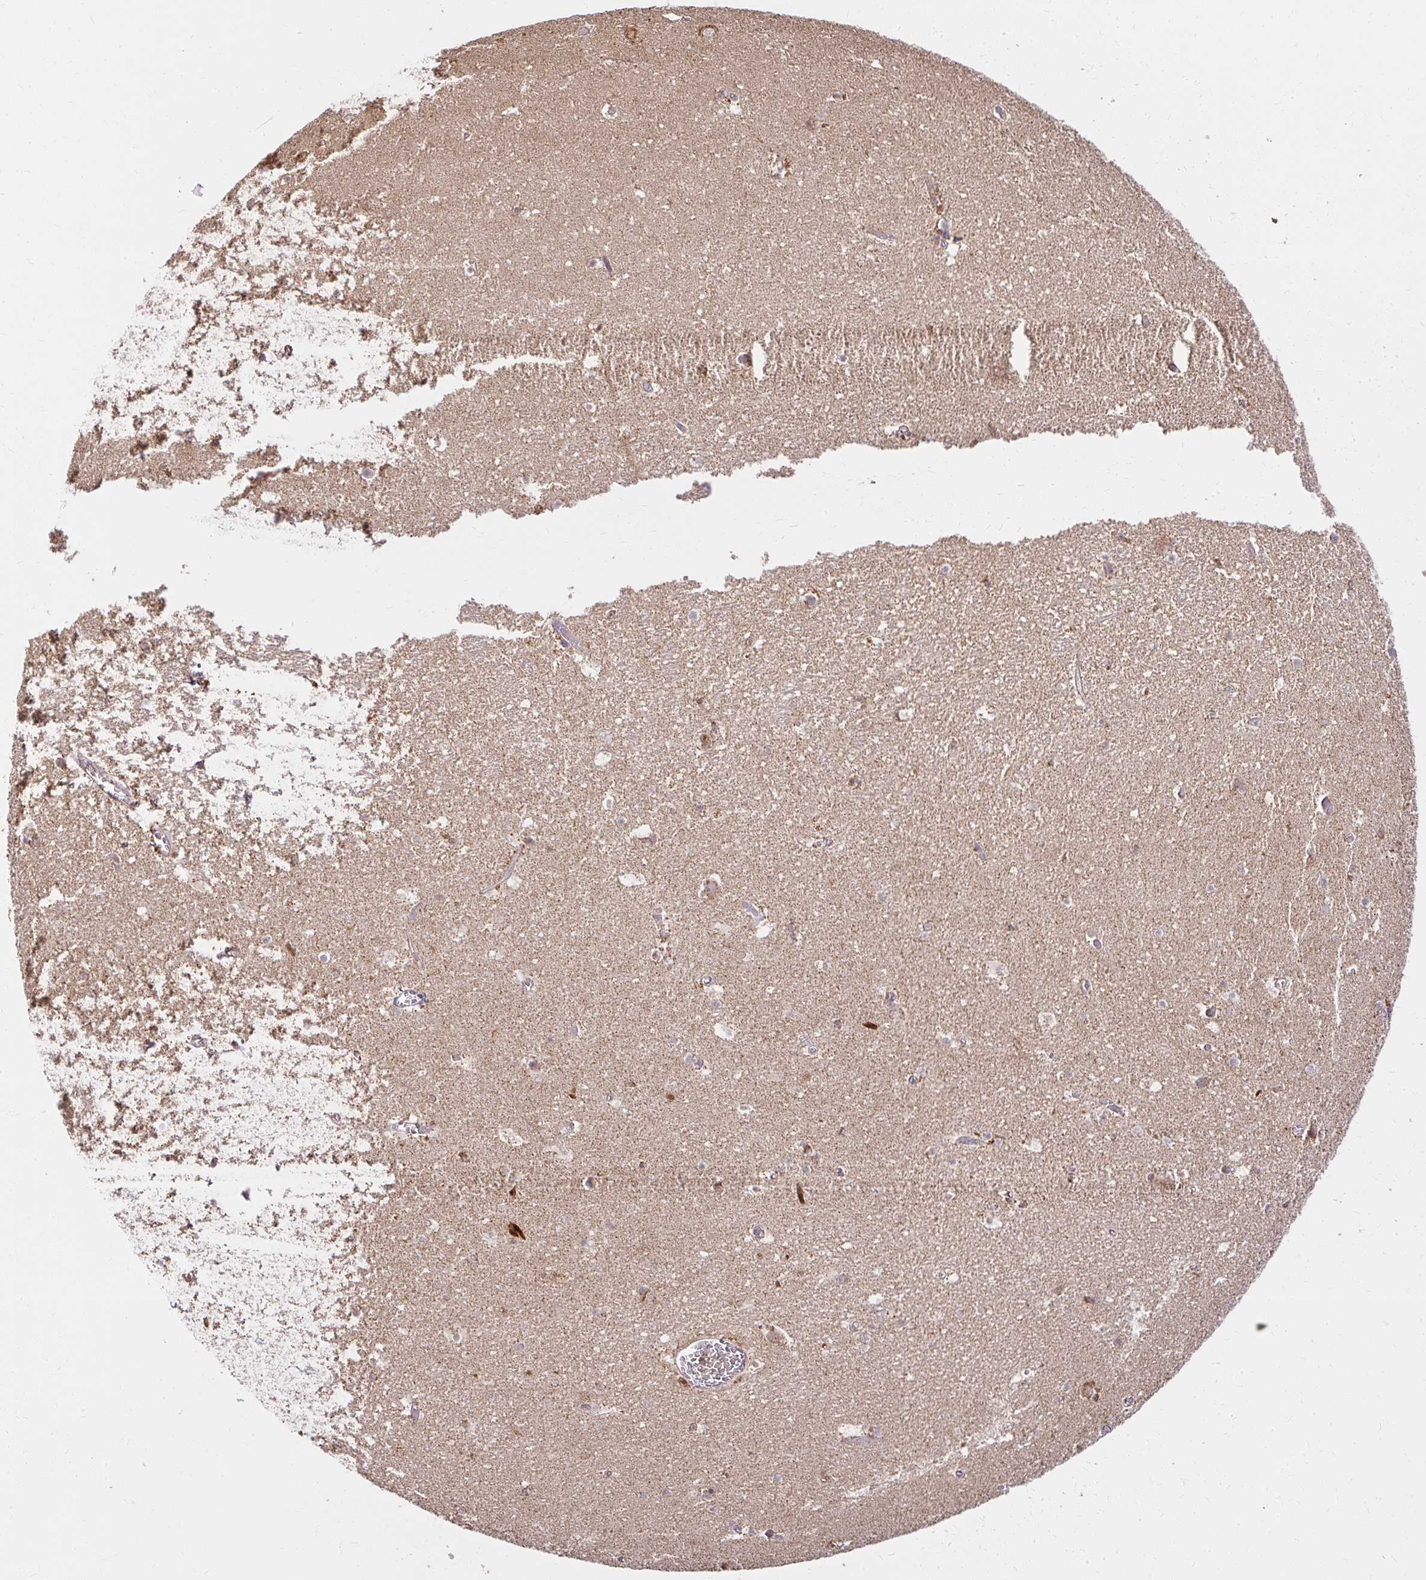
{"staining": {"intensity": "negative", "quantity": "none", "location": "none"}, "tissue": "hippocampus", "cell_type": "Glial cells", "image_type": "normal", "snomed": [{"axis": "morphology", "description": "Normal tissue, NOS"}, {"axis": "topography", "description": "Hippocampus"}], "caption": "A photomicrograph of hippocampus stained for a protein demonstrates no brown staining in glial cells.", "gene": "GNS", "patient": {"sex": "female", "age": 42}}